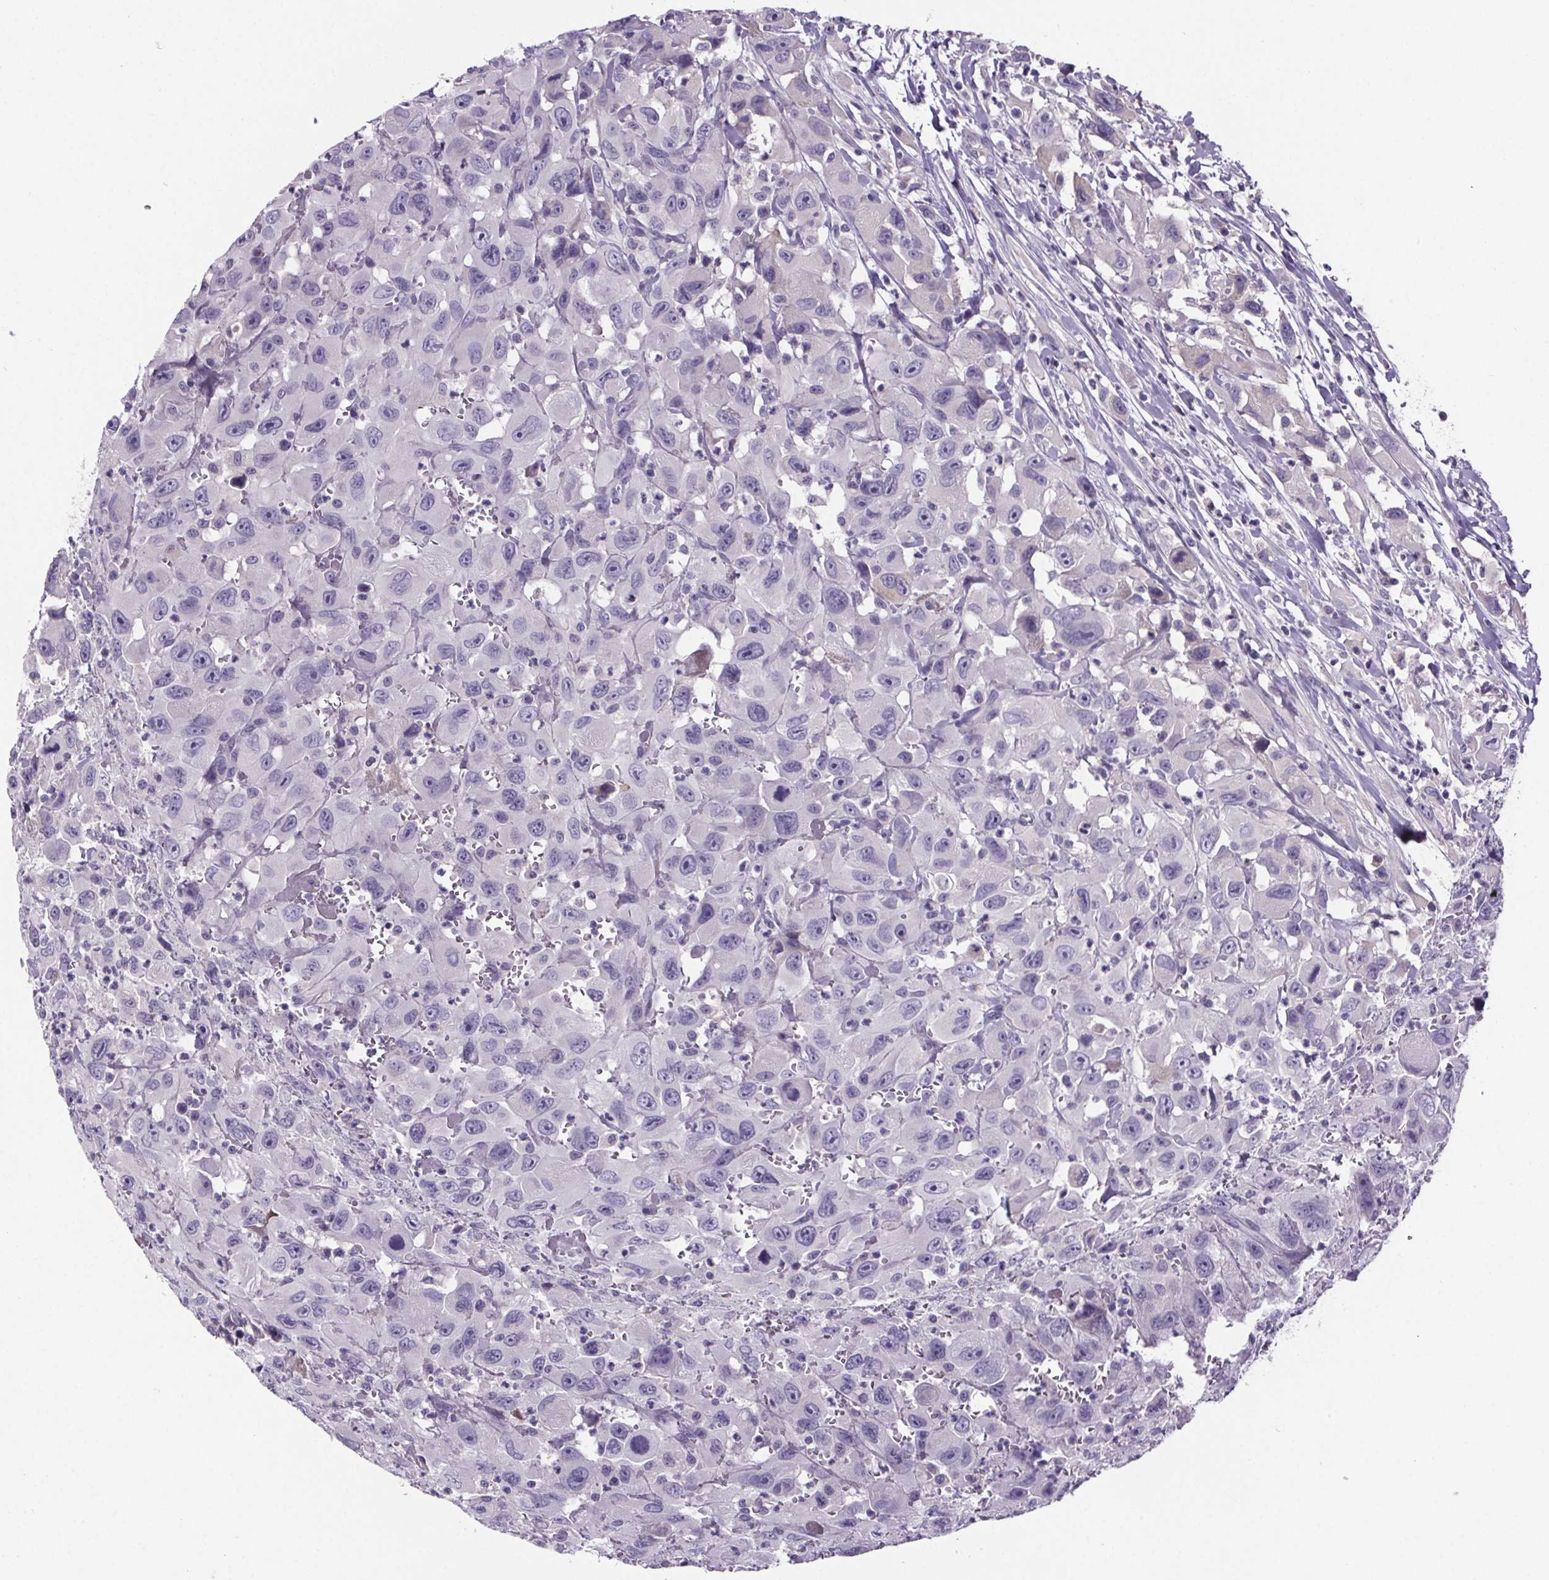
{"staining": {"intensity": "negative", "quantity": "none", "location": "none"}, "tissue": "head and neck cancer", "cell_type": "Tumor cells", "image_type": "cancer", "snomed": [{"axis": "morphology", "description": "Squamous cell carcinoma, NOS"}, {"axis": "morphology", "description": "Squamous cell carcinoma, metastatic, NOS"}, {"axis": "topography", "description": "Oral tissue"}, {"axis": "topography", "description": "Head-Neck"}], "caption": "This histopathology image is of metastatic squamous cell carcinoma (head and neck) stained with immunohistochemistry to label a protein in brown with the nuclei are counter-stained blue. There is no positivity in tumor cells.", "gene": "CUBN", "patient": {"sex": "female", "age": 85}}